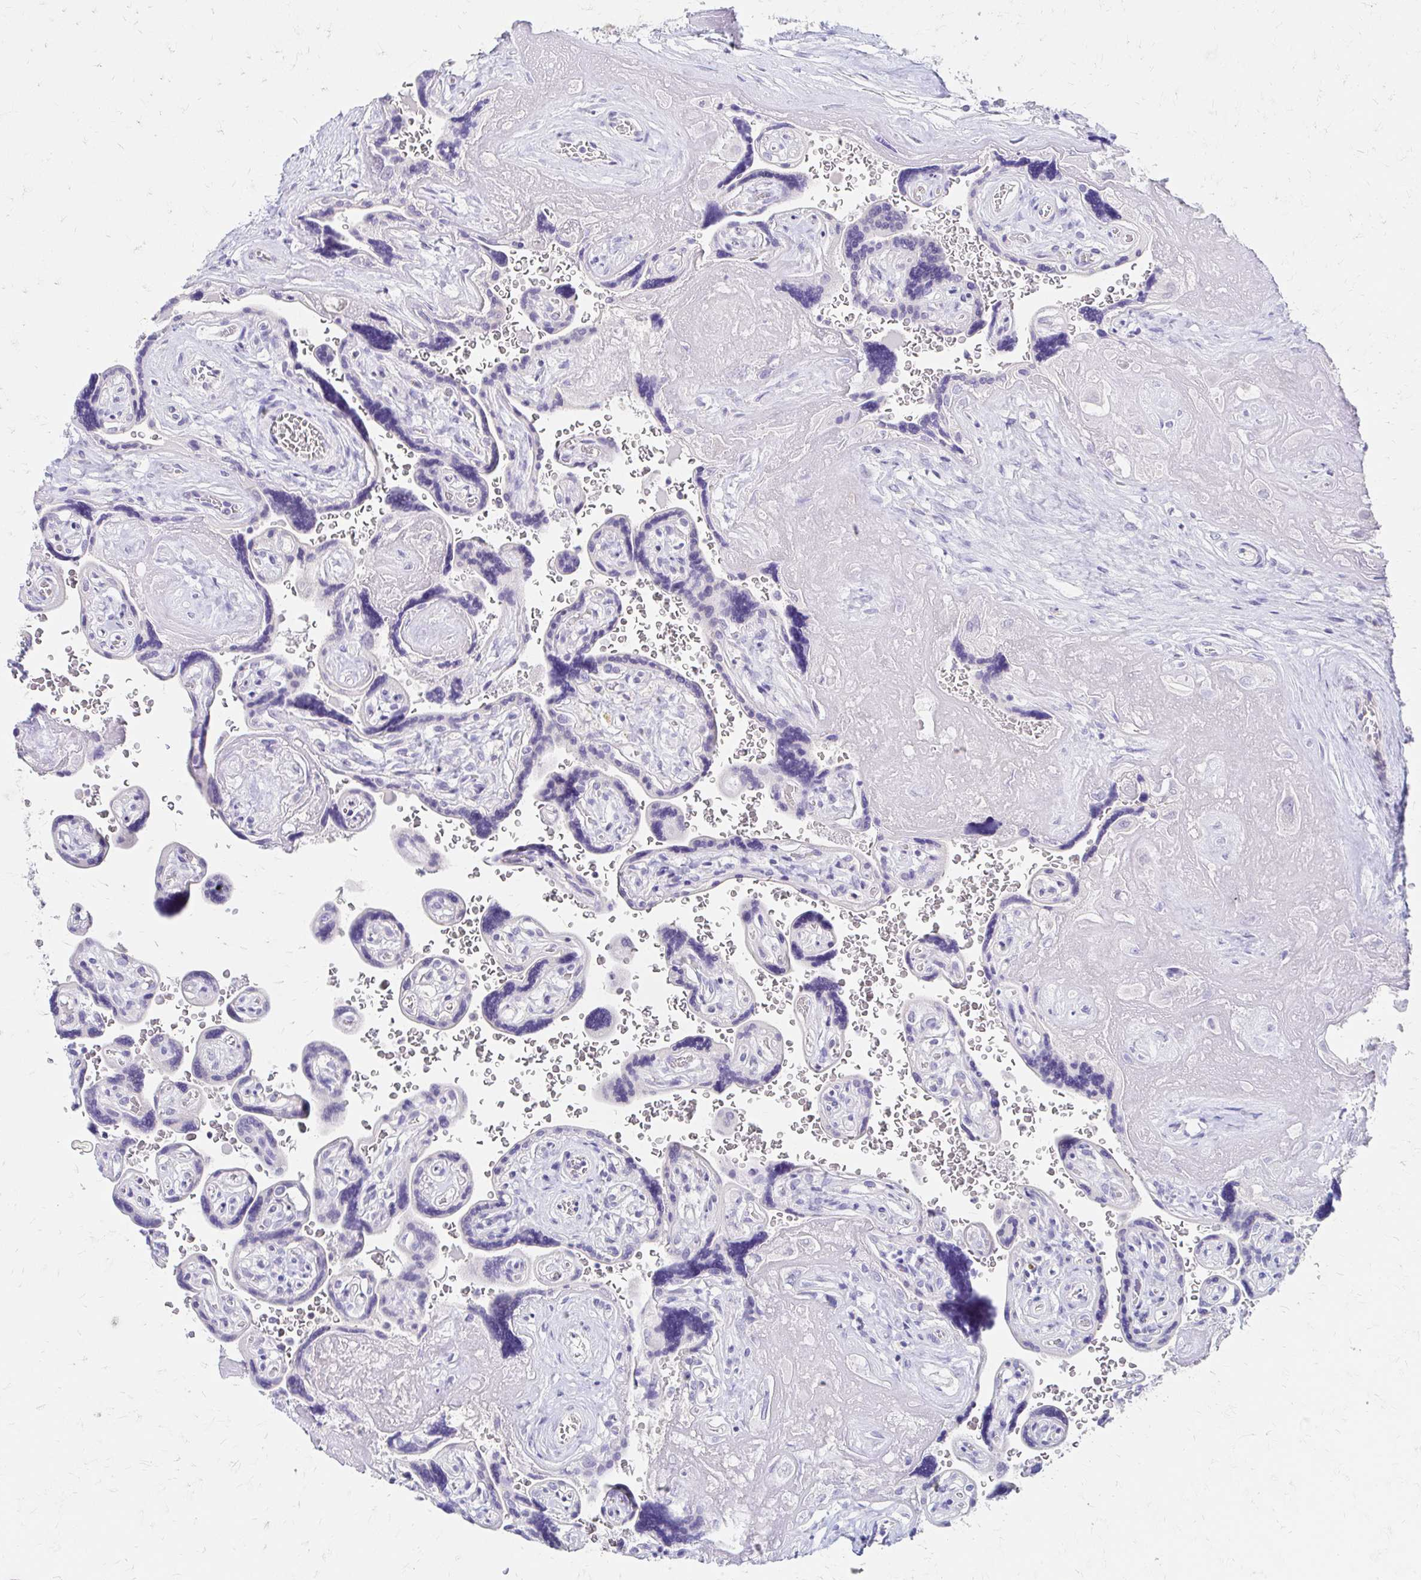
{"staining": {"intensity": "negative", "quantity": "none", "location": "none"}, "tissue": "placenta", "cell_type": "Decidual cells", "image_type": "normal", "snomed": [{"axis": "morphology", "description": "Normal tissue, NOS"}, {"axis": "topography", "description": "Placenta"}], "caption": "Immunohistochemistry (IHC) histopathology image of normal human placenta stained for a protein (brown), which exhibits no positivity in decidual cells.", "gene": "AZGP1", "patient": {"sex": "female", "age": 32}}